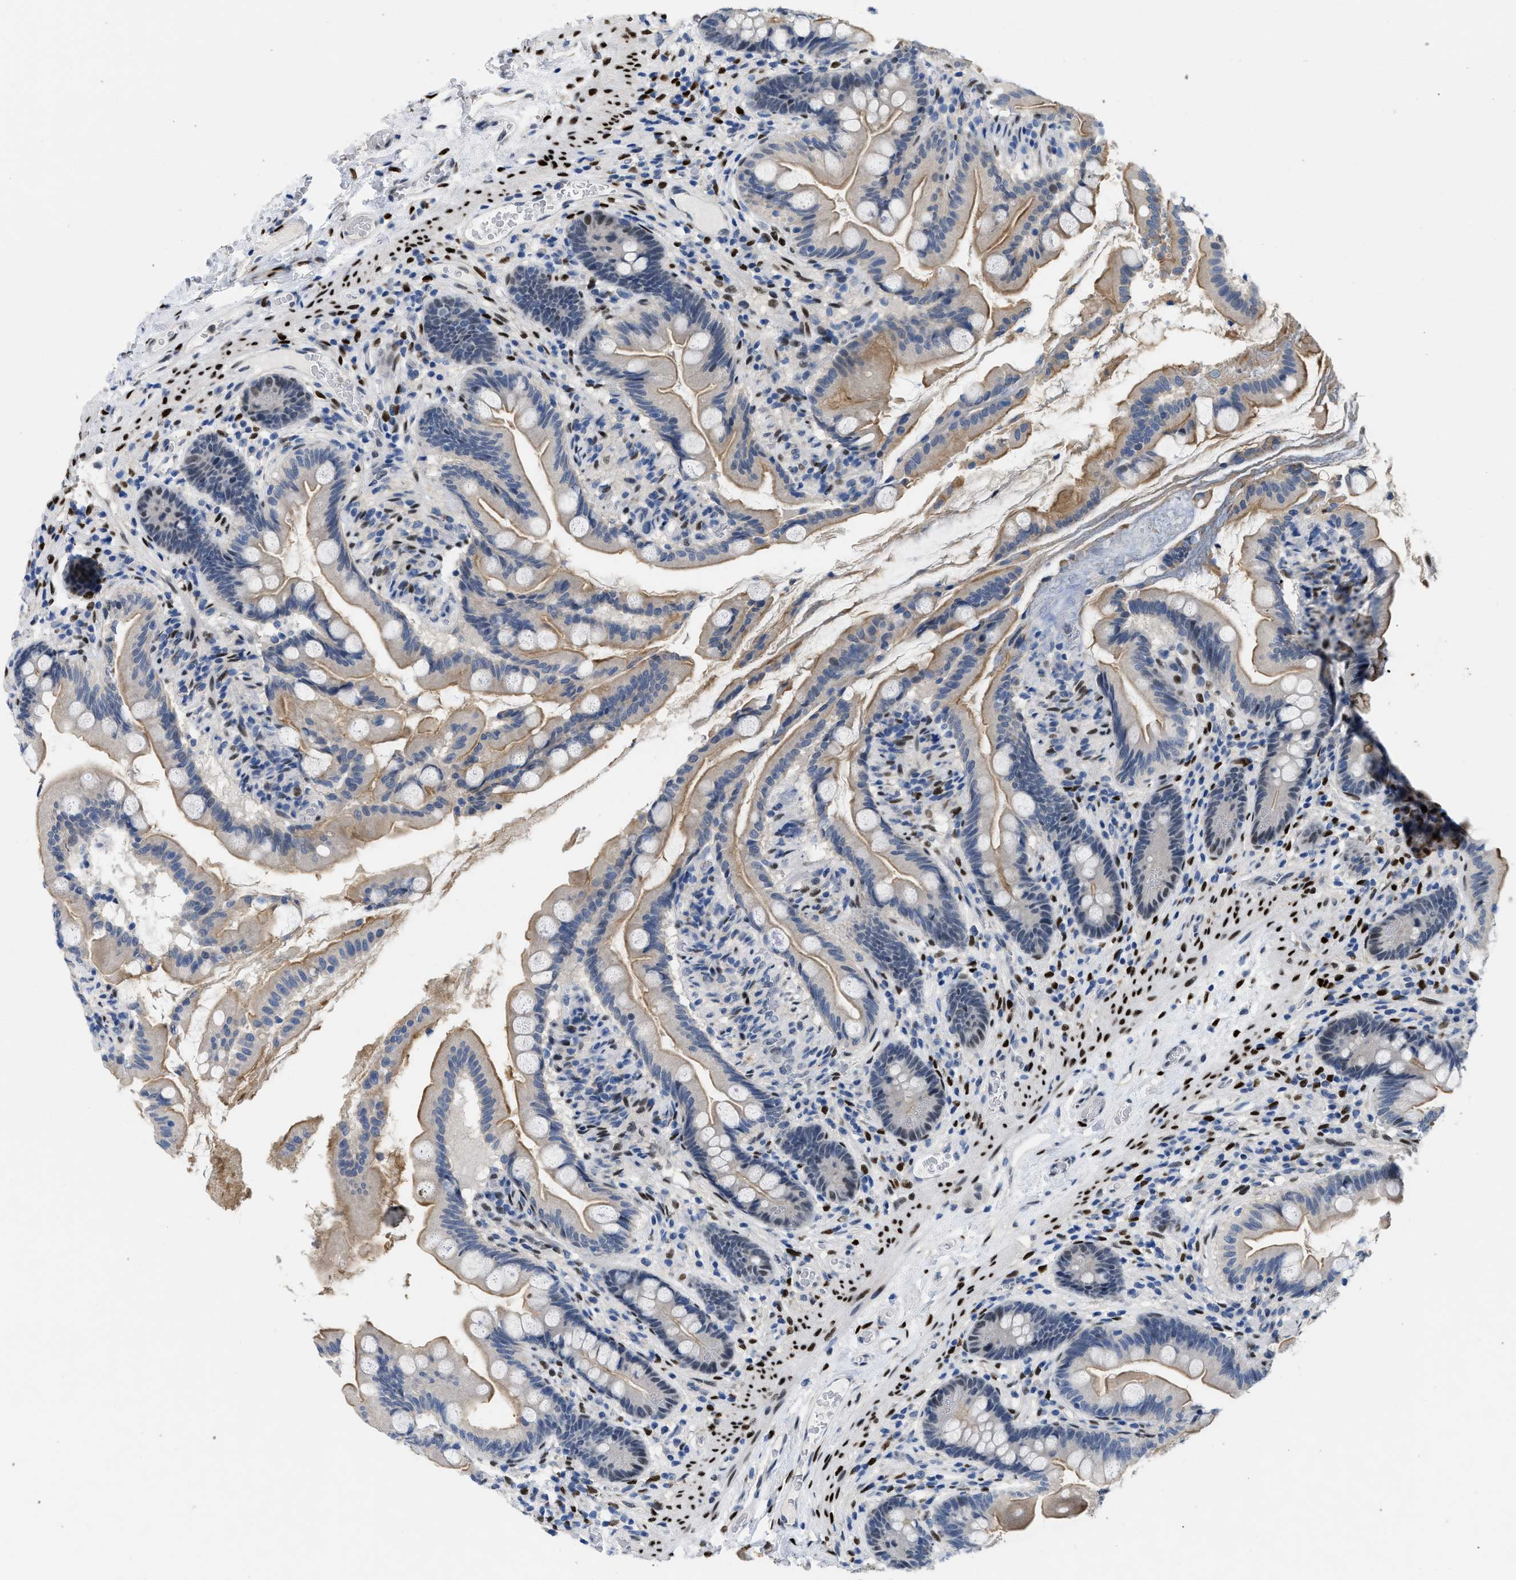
{"staining": {"intensity": "moderate", "quantity": ">75%", "location": "cytoplasmic/membranous"}, "tissue": "small intestine", "cell_type": "Glandular cells", "image_type": "normal", "snomed": [{"axis": "morphology", "description": "Normal tissue, NOS"}, {"axis": "topography", "description": "Small intestine"}], "caption": "A high-resolution photomicrograph shows IHC staining of benign small intestine, which displays moderate cytoplasmic/membranous staining in approximately >75% of glandular cells.", "gene": "NFIX", "patient": {"sex": "female", "age": 56}}